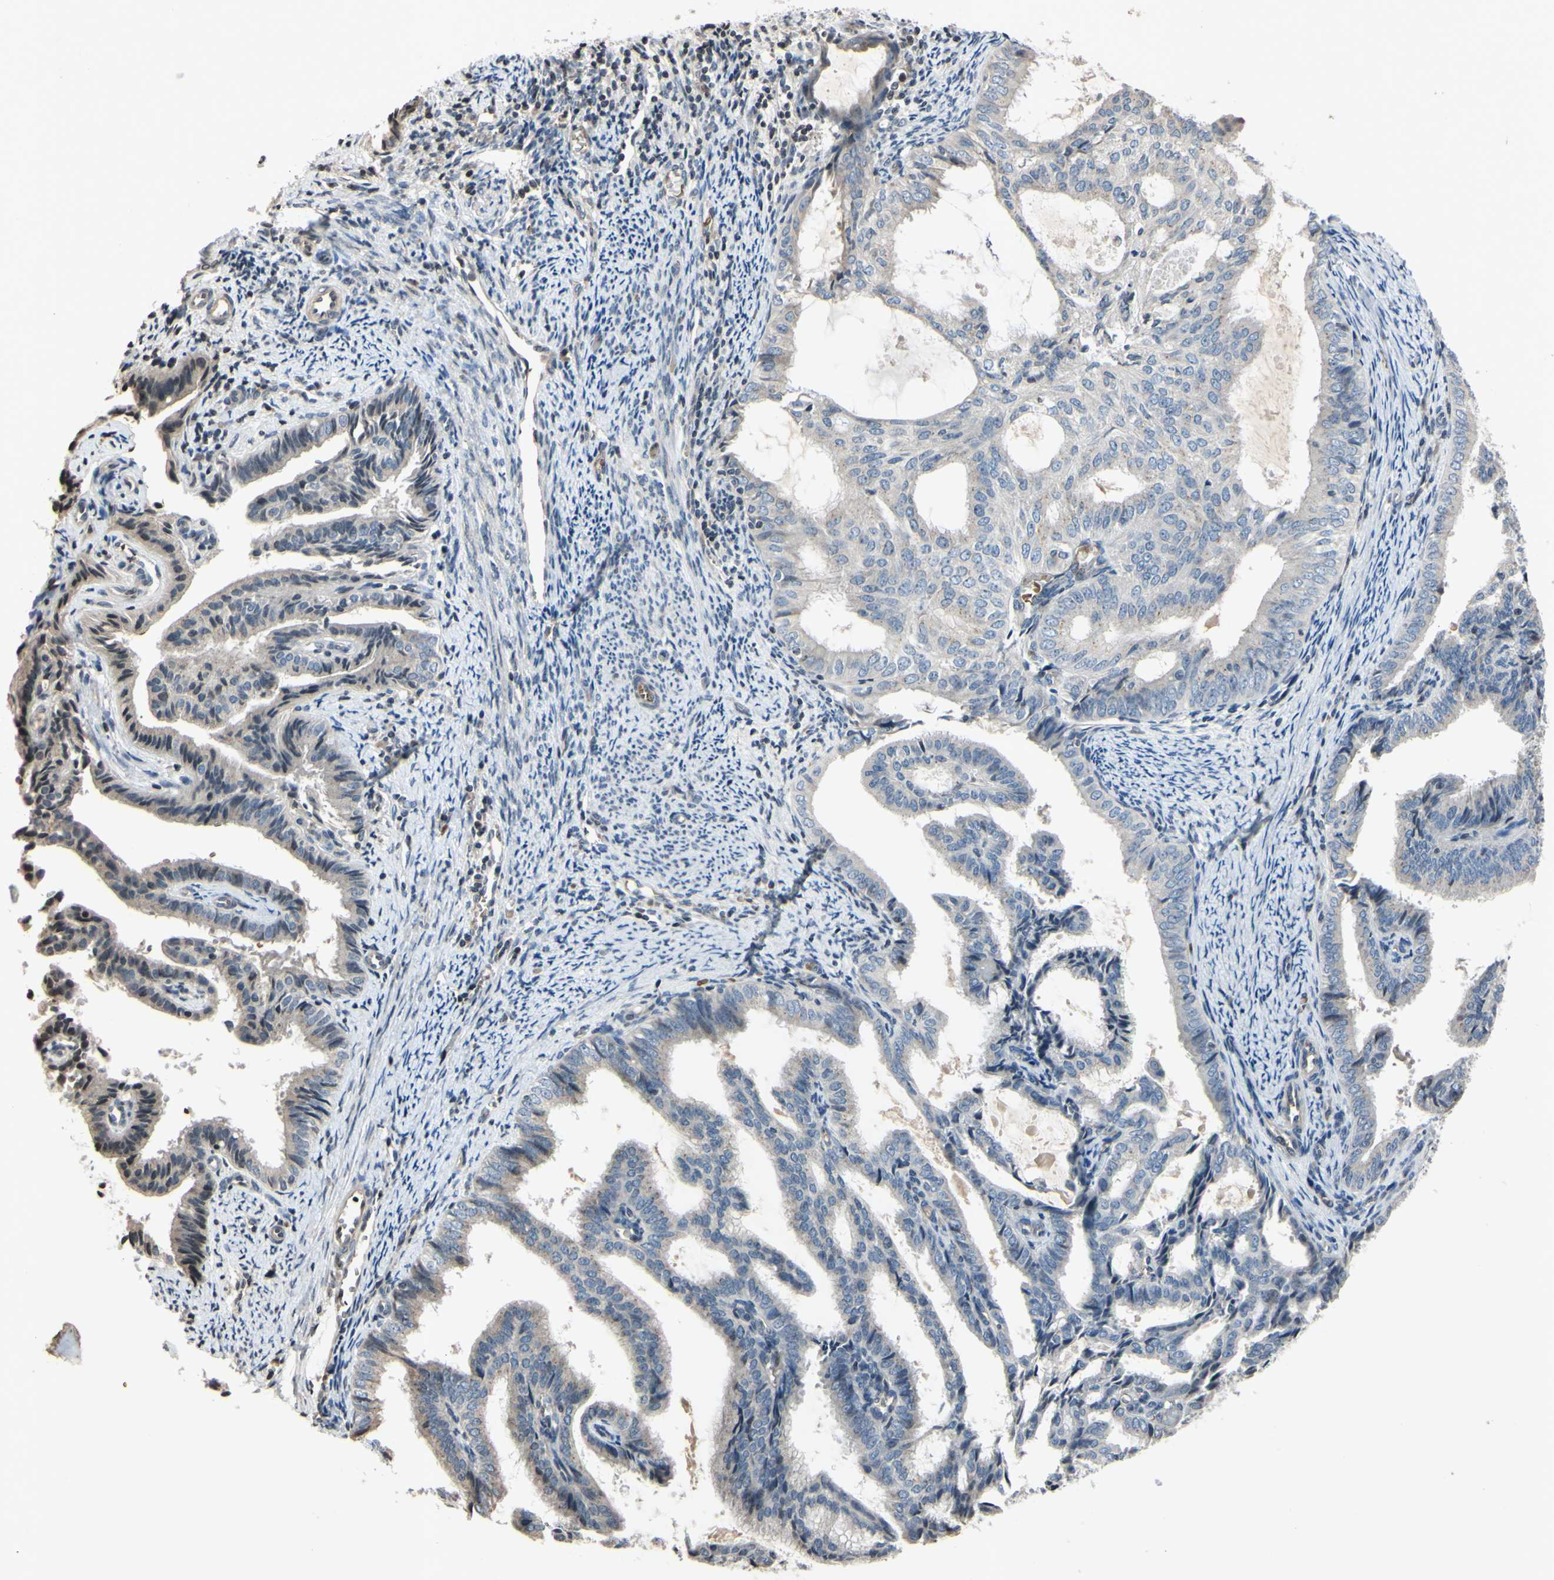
{"staining": {"intensity": "weak", "quantity": "<25%", "location": "cytoplasmic/membranous"}, "tissue": "endometrial cancer", "cell_type": "Tumor cells", "image_type": "cancer", "snomed": [{"axis": "morphology", "description": "Adenocarcinoma, NOS"}, {"axis": "topography", "description": "Endometrium"}], "caption": "An IHC micrograph of adenocarcinoma (endometrial) is shown. There is no staining in tumor cells of adenocarcinoma (endometrial).", "gene": "ARG1", "patient": {"sex": "female", "age": 58}}